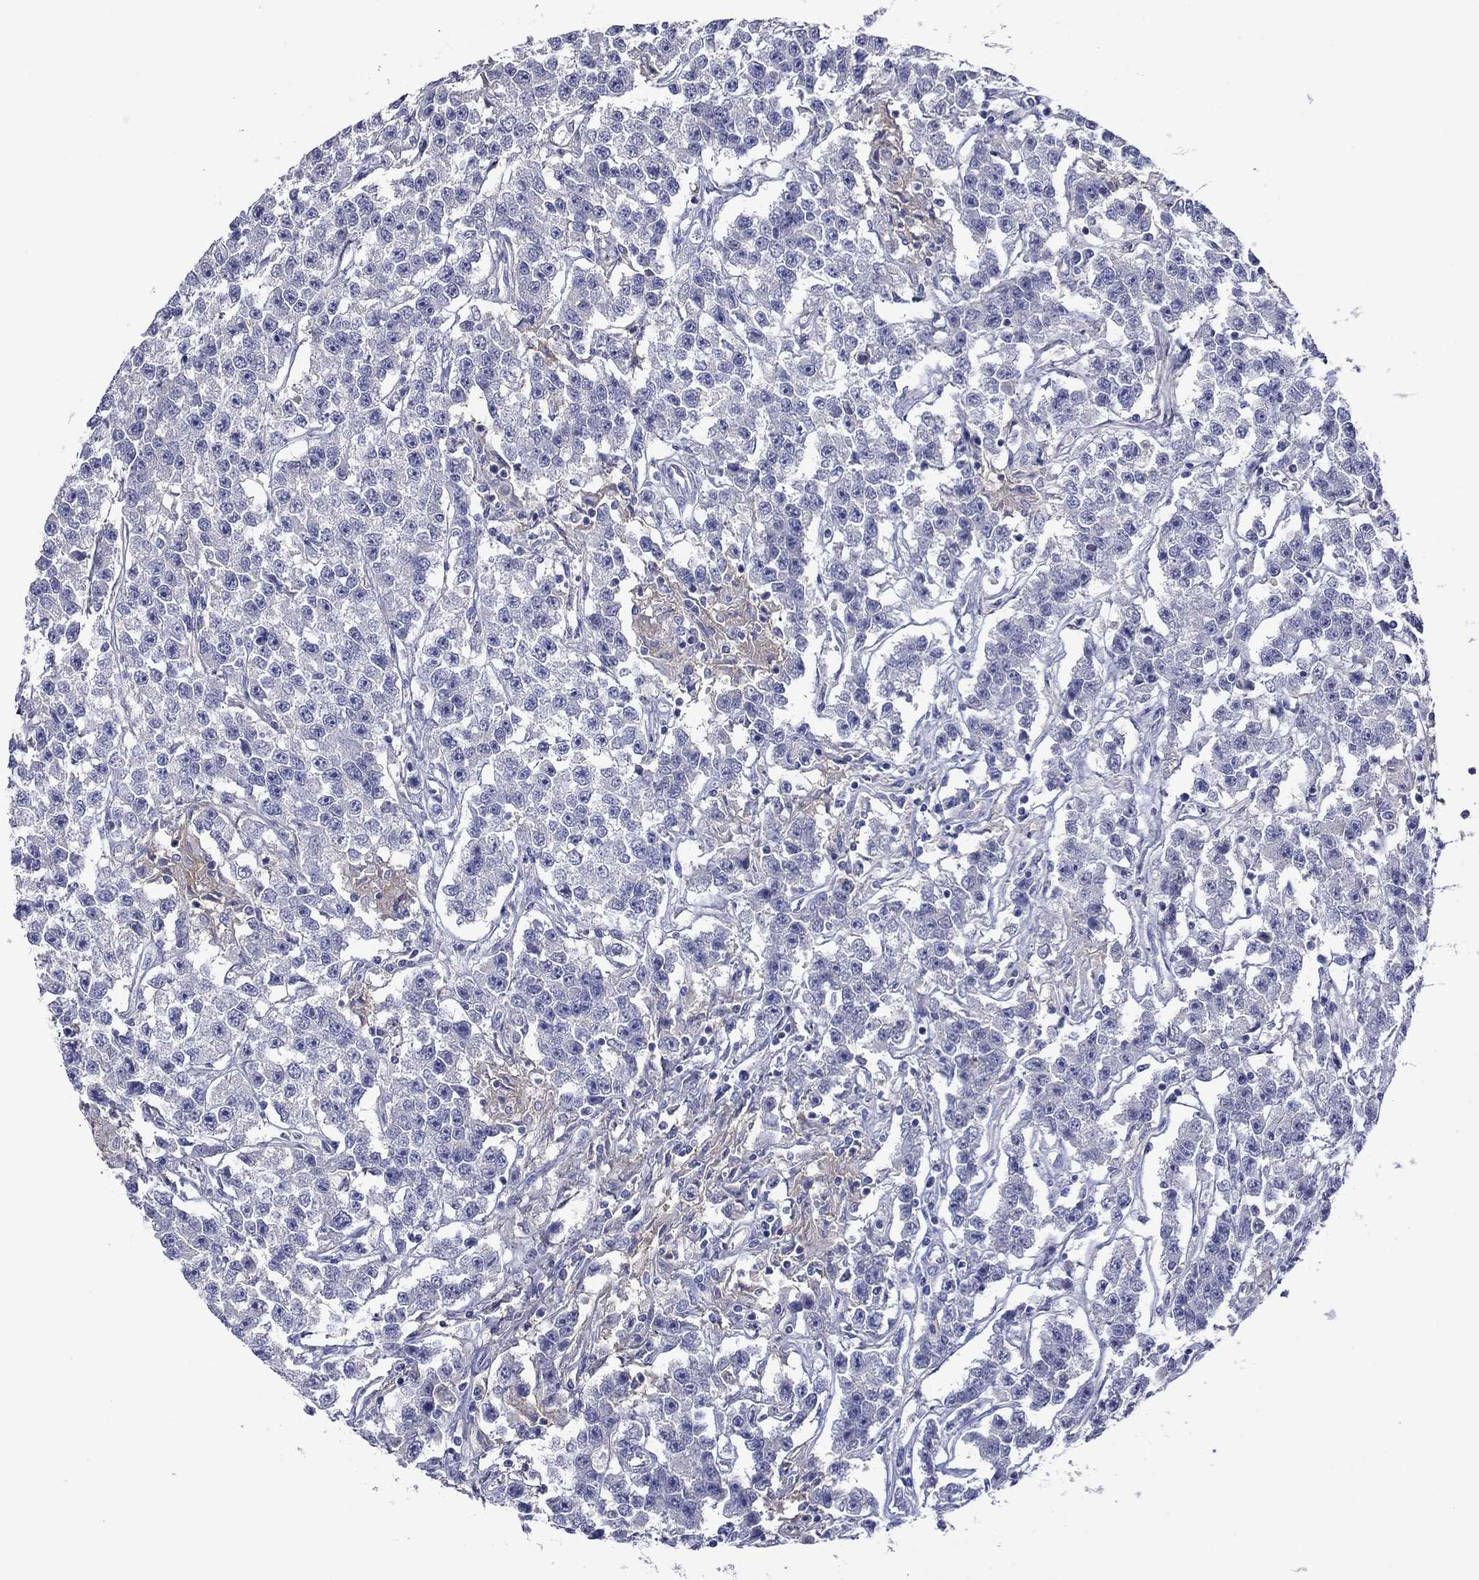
{"staining": {"intensity": "negative", "quantity": "none", "location": "none"}, "tissue": "testis cancer", "cell_type": "Tumor cells", "image_type": "cancer", "snomed": [{"axis": "morphology", "description": "Seminoma, NOS"}, {"axis": "topography", "description": "Testis"}], "caption": "Immunohistochemistry (IHC) photomicrograph of testis cancer stained for a protein (brown), which demonstrates no staining in tumor cells.", "gene": "CNDP1", "patient": {"sex": "male", "age": 59}}